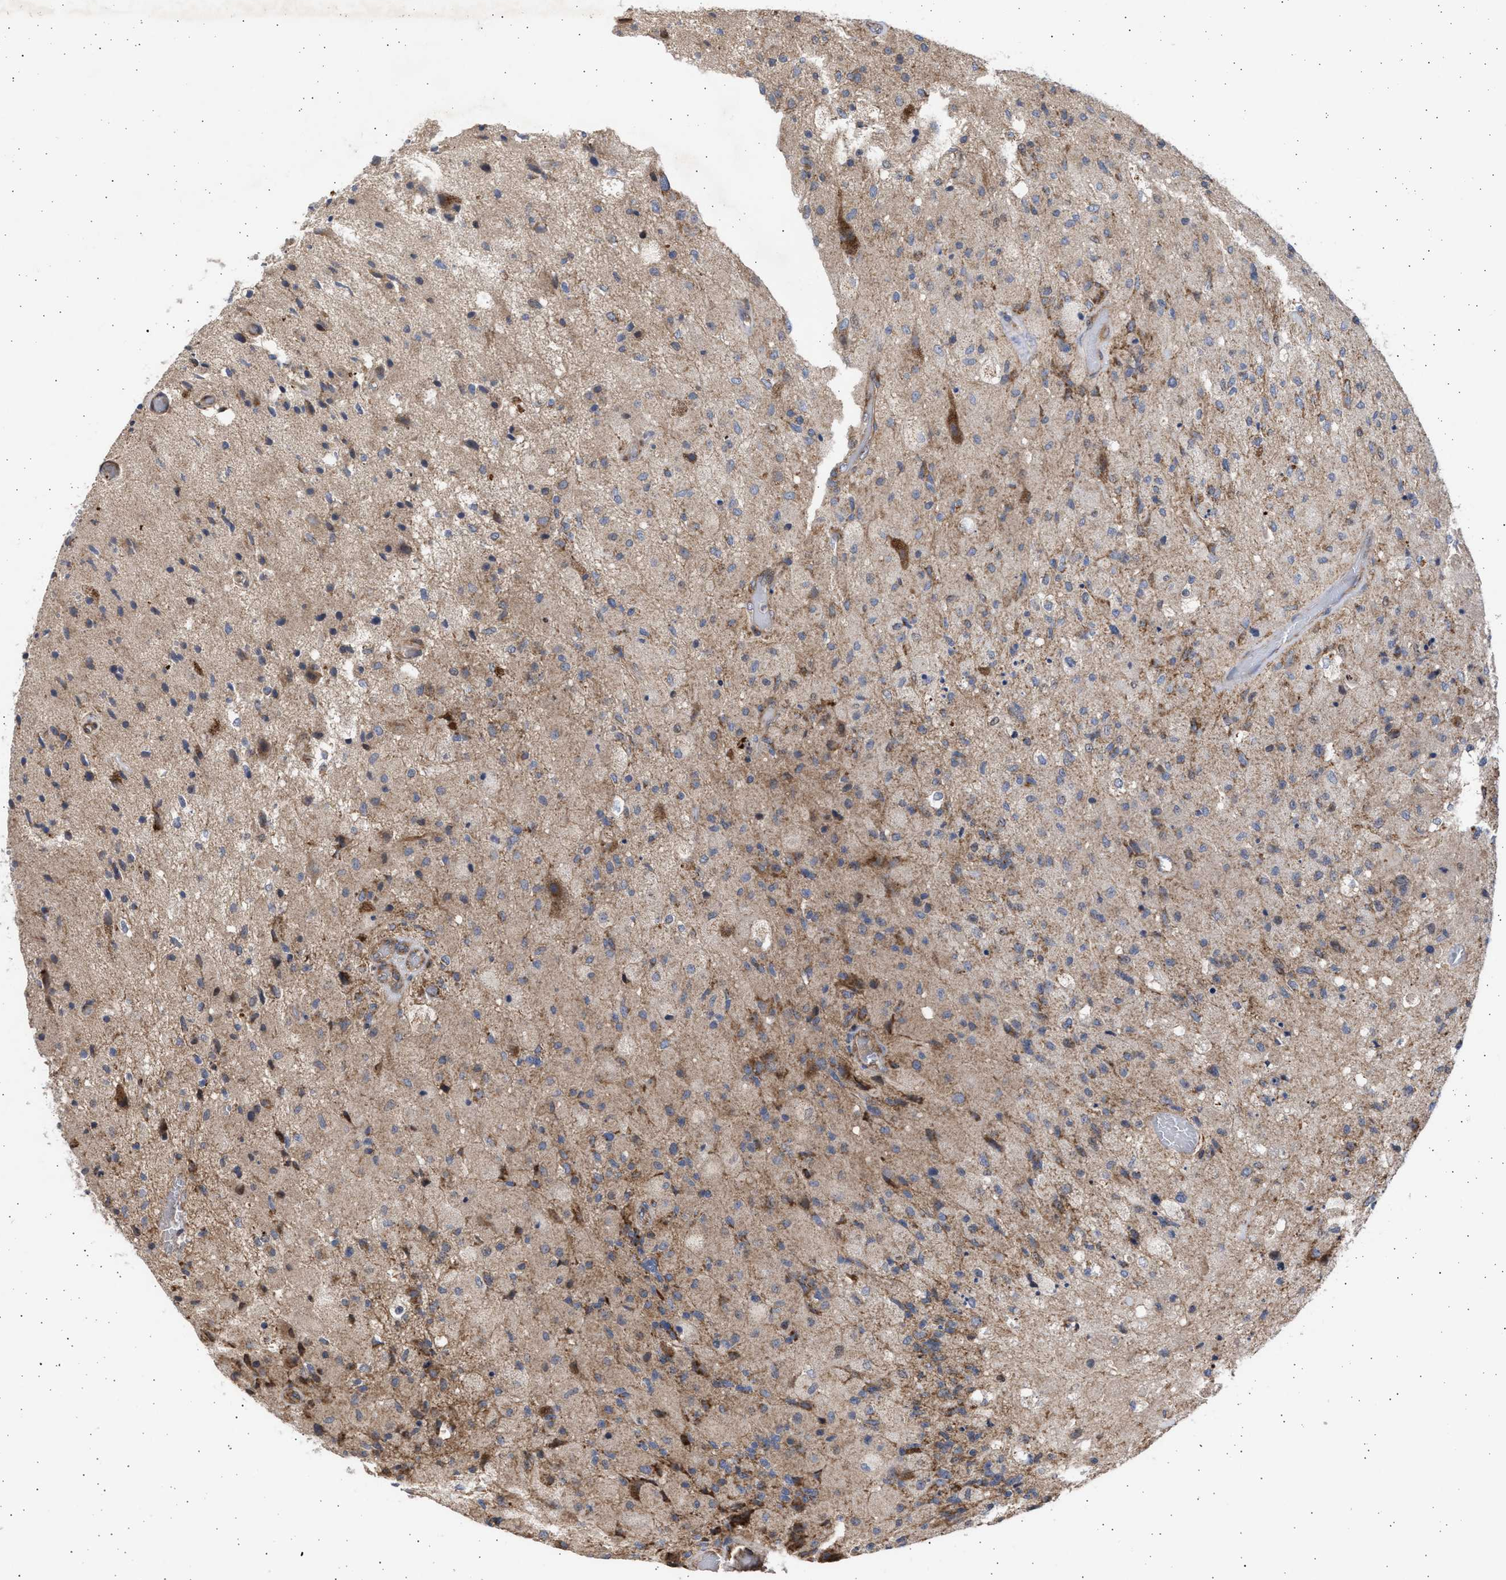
{"staining": {"intensity": "moderate", "quantity": ">75%", "location": "cytoplasmic/membranous"}, "tissue": "glioma", "cell_type": "Tumor cells", "image_type": "cancer", "snomed": [{"axis": "morphology", "description": "Normal tissue, NOS"}, {"axis": "morphology", "description": "Glioma, malignant, High grade"}, {"axis": "topography", "description": "Cerebral cortex"}], "caption": "IHC staining of glioma, which demonstrates medium levels of moderate cytoplasmic/membranous expression in about >75% of tumor cells indicating moderate cytoplasmic/membranous protein positivity. The staining was performed using DAB (3,3'-diaminobenzidine) (brown) for protein detection and nuclei were counterstained in hematoxylin (blue).", "gene": "TTC19", "patient": {"sex": "male", "age": 77}}